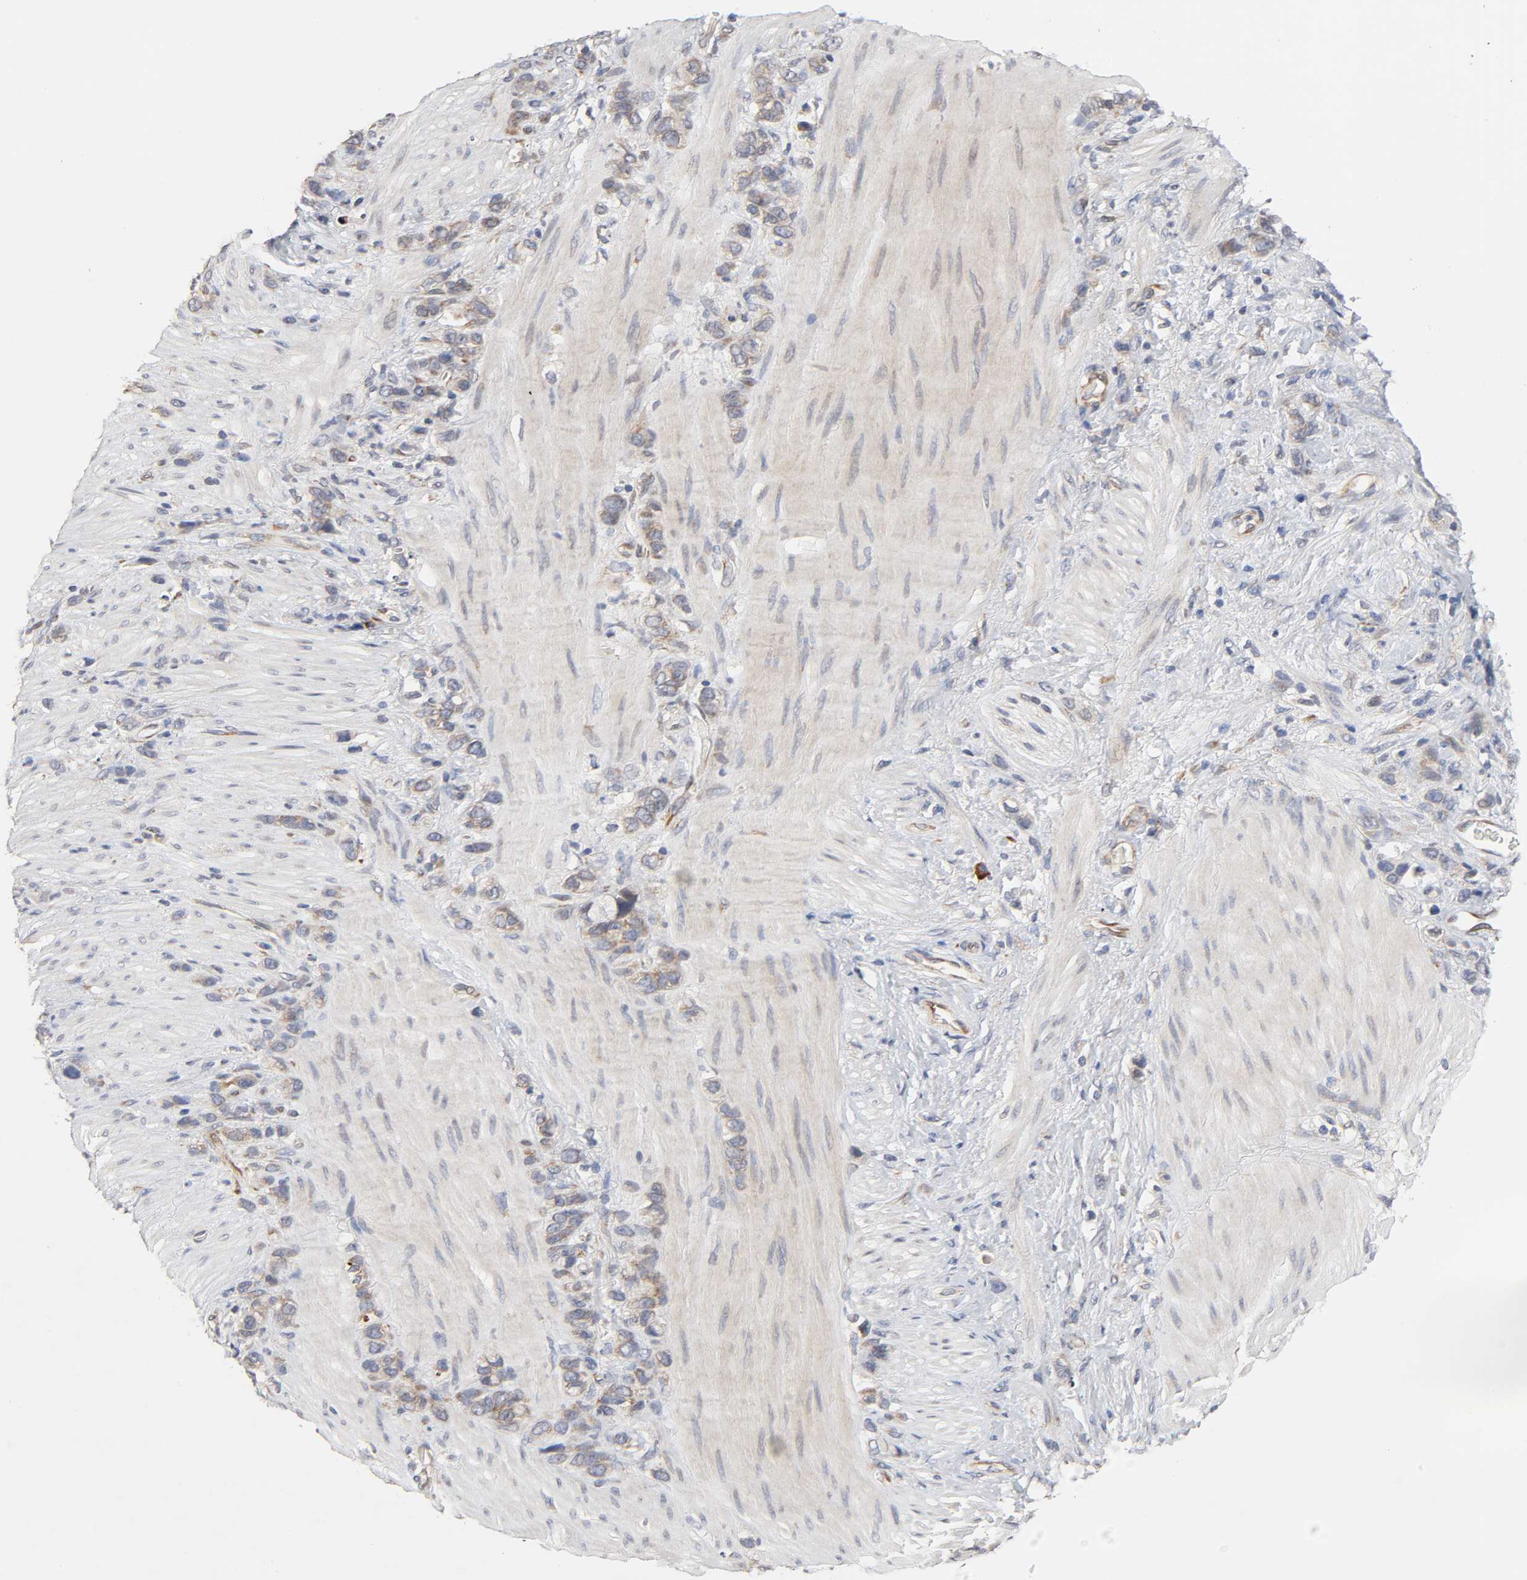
{"staining": {"intensity": "weak", "quantity": ">75%", "location": "cytoplasmic/membranous"}, "tissue": "stomach cancer", "cell_type": "Tumor cells", "image_type": "cancer", "snomed": [{"axis": "morphology", "description": "Normal tissue, NOS"}, {"axis": "morphology", "description": "Adenocarcinoma, NOS"}, {"axis": "morphology", "description": "Adenocarcinoma, High grade"}, {"axis": "topography", "description": "Stomach, upper"}, {"axis": "topography", "description": "Stomach"}], "caption": "Tumor cells demonstrate weak cytoplasmic/membranous staining in approximately >75% of cells in stomach cancer.", "gene": "HDLBP", "patient": {"sex": "female", "age": 65}}